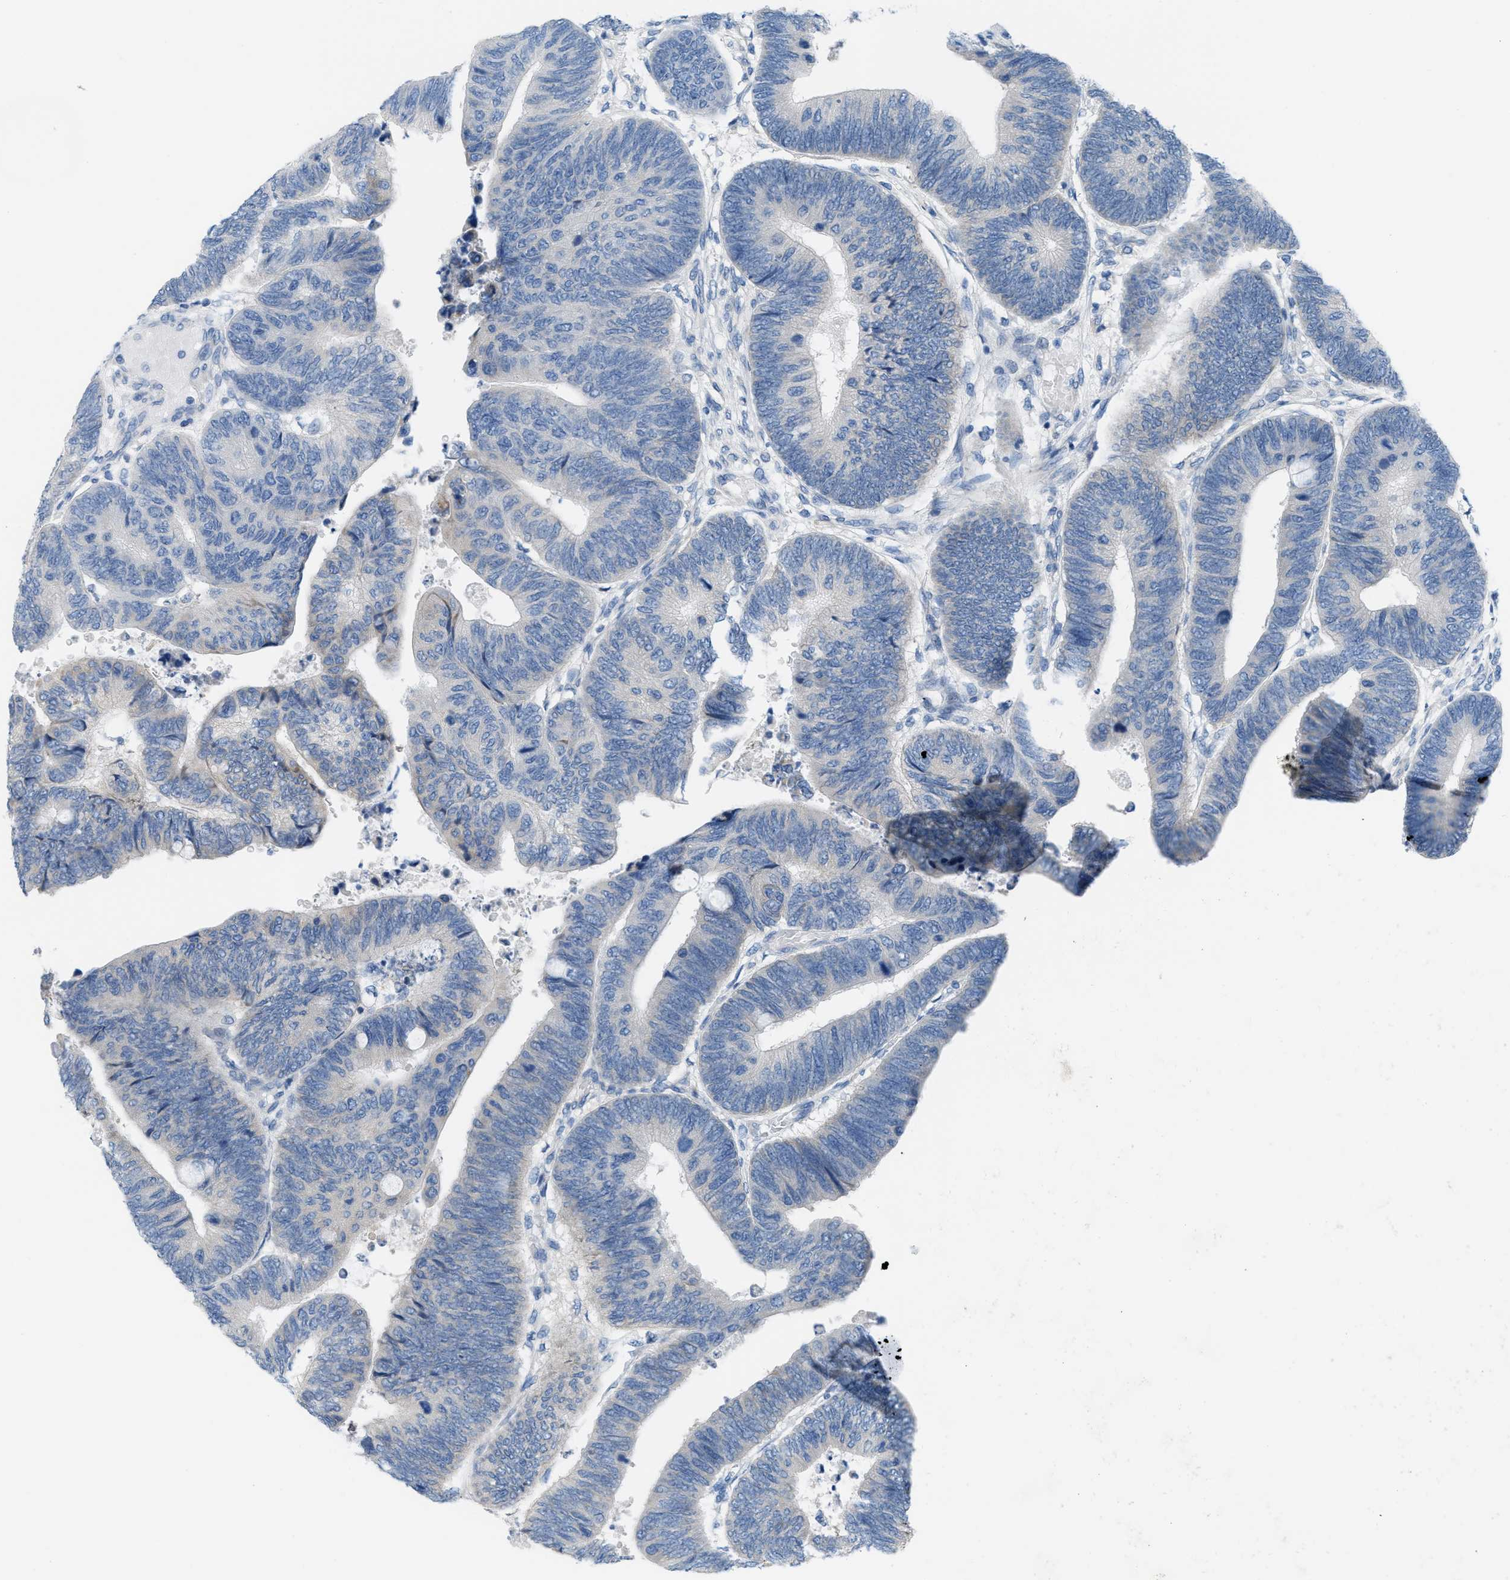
{"staining": {"intensity": "negative", "quantity": "none", "location": "none"}, "tissue": "colorectal cancer", "cell_type": "Tumor cells", "image_type": "cancer", "snomed": [{"axis": "morphology", "description": "Normal tissue, NOS"}, {"axis": "morphology", "description": "Adenocarcinoma, NOS"}, {"axis": "topography", "description": "Rectum"}, {"axis": "topography", "description": "Peripheral nerve tissue"}], "caption": "Tumor cells are negative for brown protein staining in colorectal cancer (adenocarcinoma). Brightfield microscopy of immunohistochemistry stained with DAB (brown) and hematoxylin (blue), captured at high magnification.", "gene": "ASGR1", "patient": {"sex": "male", "age": 92}}